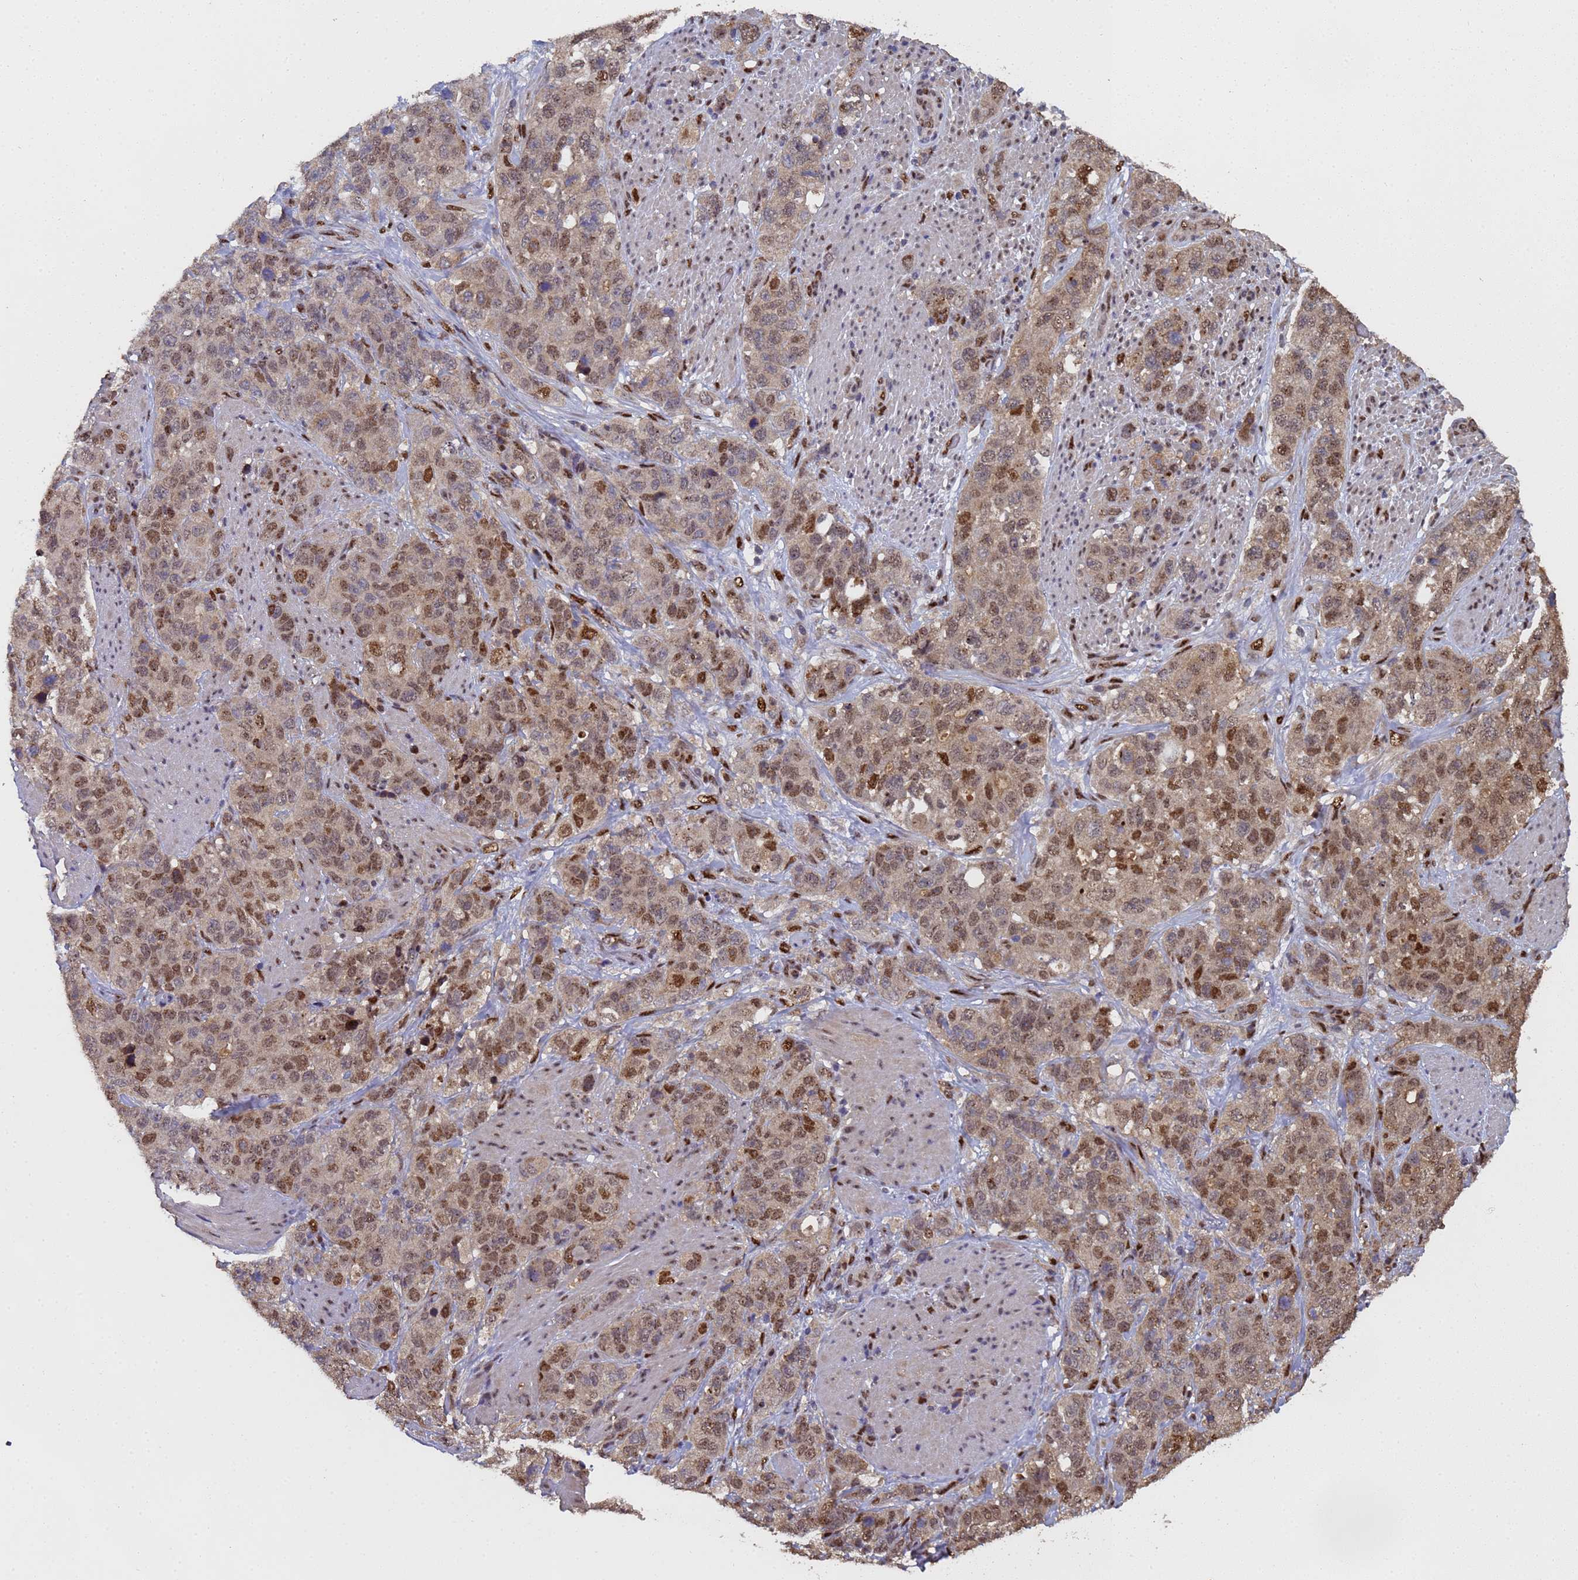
{"staining": {"intensity": "moderate", "quantity": ">75%", "location": "nuclear"}, "tissue": "stomach cancer", "cell_type": "Tumor cells", "image_type": "cancer", "snomed": [{"axis": "morphology", "description": "Adenocarcinoma, NOS"}, {"axis": "topography", "description": "Stomach"}], "caption": "The histopathology image demonstrates a brown stain indicating the presence of a protein in the nuclear of tumor cells in adenocarcinoma (stomach). Ihc stains the protein in brown and the nuclei are stained blue.", "gene": "SECISBP2", "patient": {"sex": "male", "age": 48}}